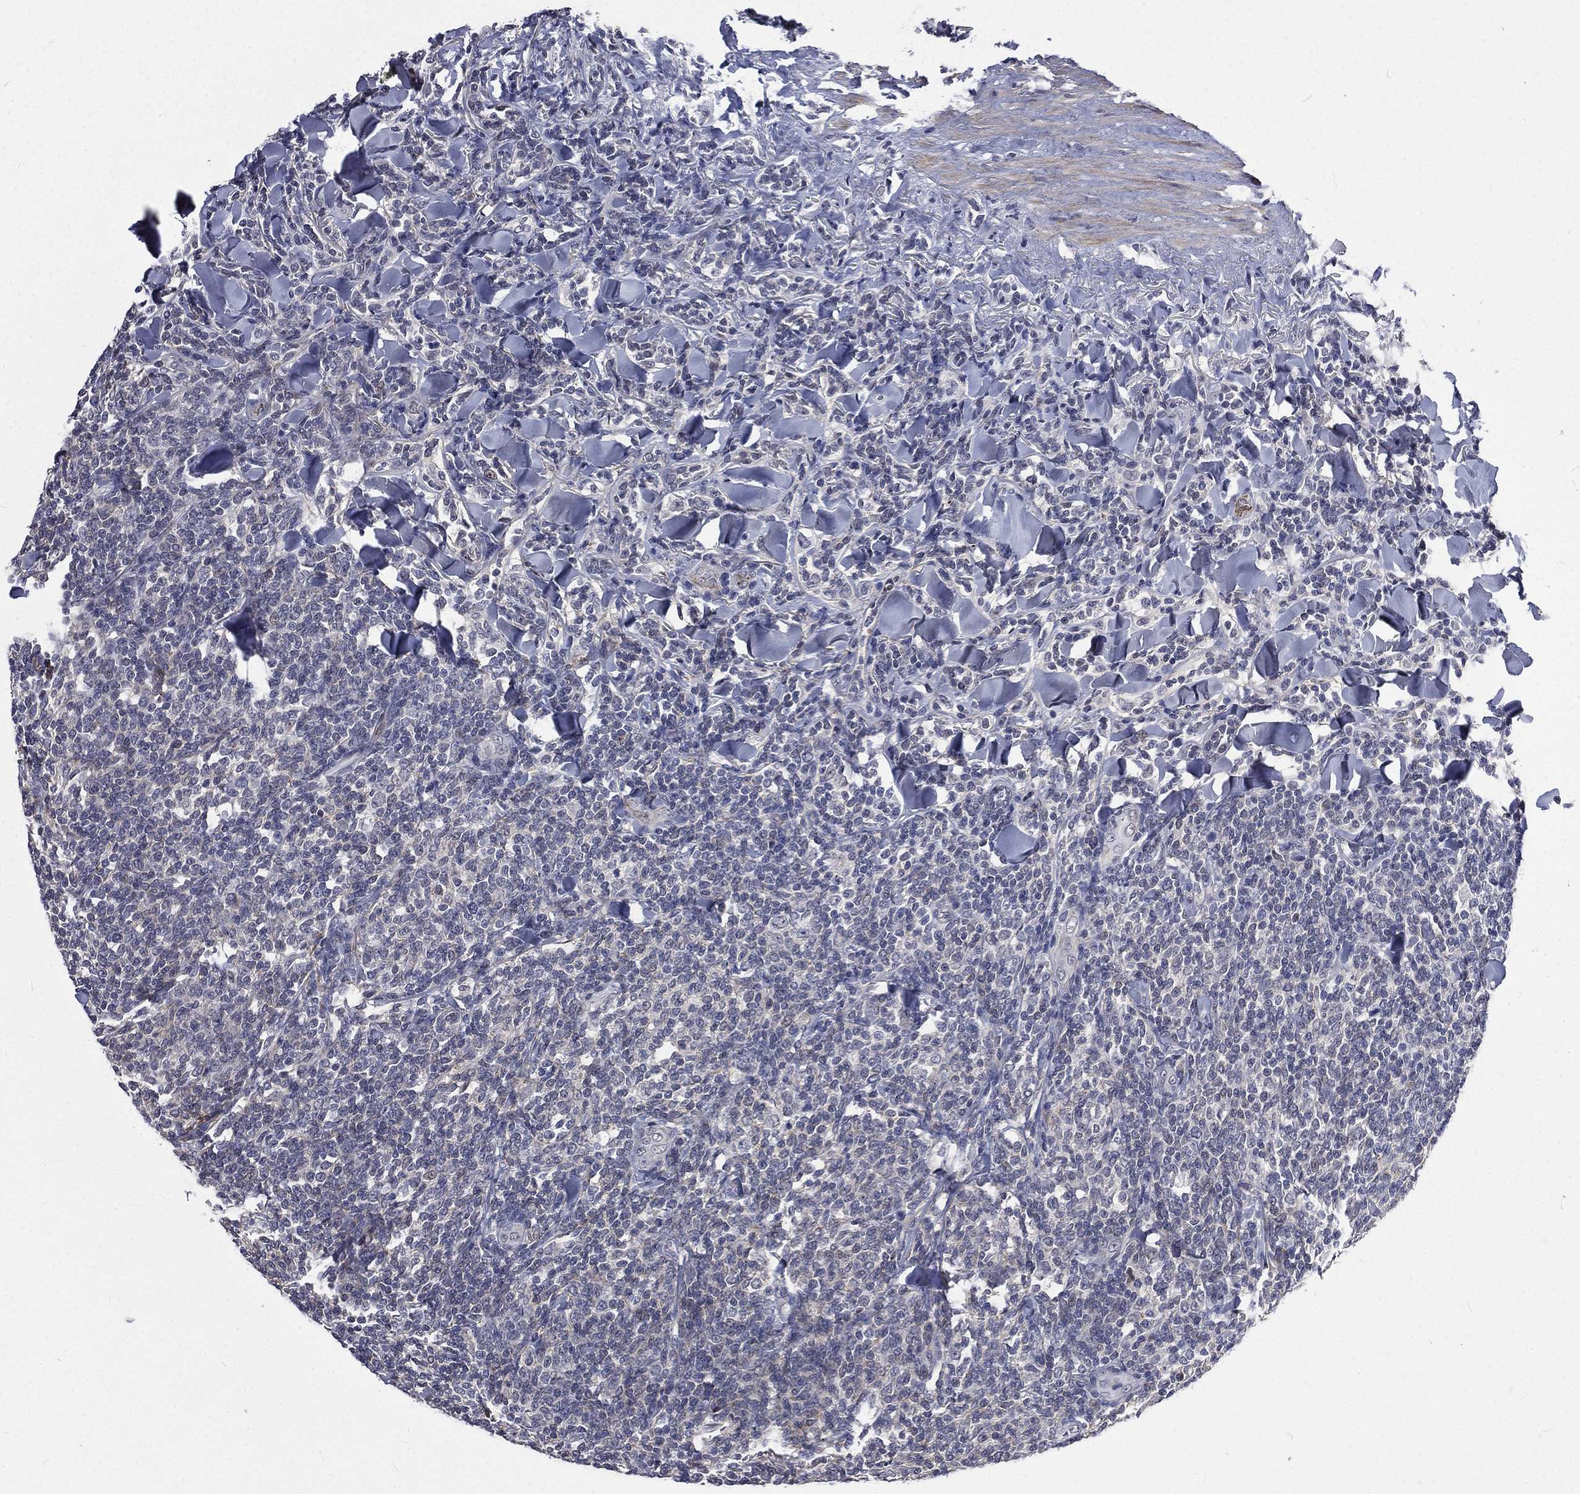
{"staining": {"intensity": "negative", "quantity": "none", "location": "none"}, "tissue": "lymphoma", "cell_type": "Tumor cells", "image_type": "cancer", "snomed": [{"axis": "morphology", "description": "Malignant lymphoma, non-Hodgkin's type, Low grade"}, {"axis": "topography", "description": "Lymph node"}], "caption": "Tumor cells show no significant positivity in lymphoma.", "gene": "FGG", "patient": {"sex": "female", "age": 56}}